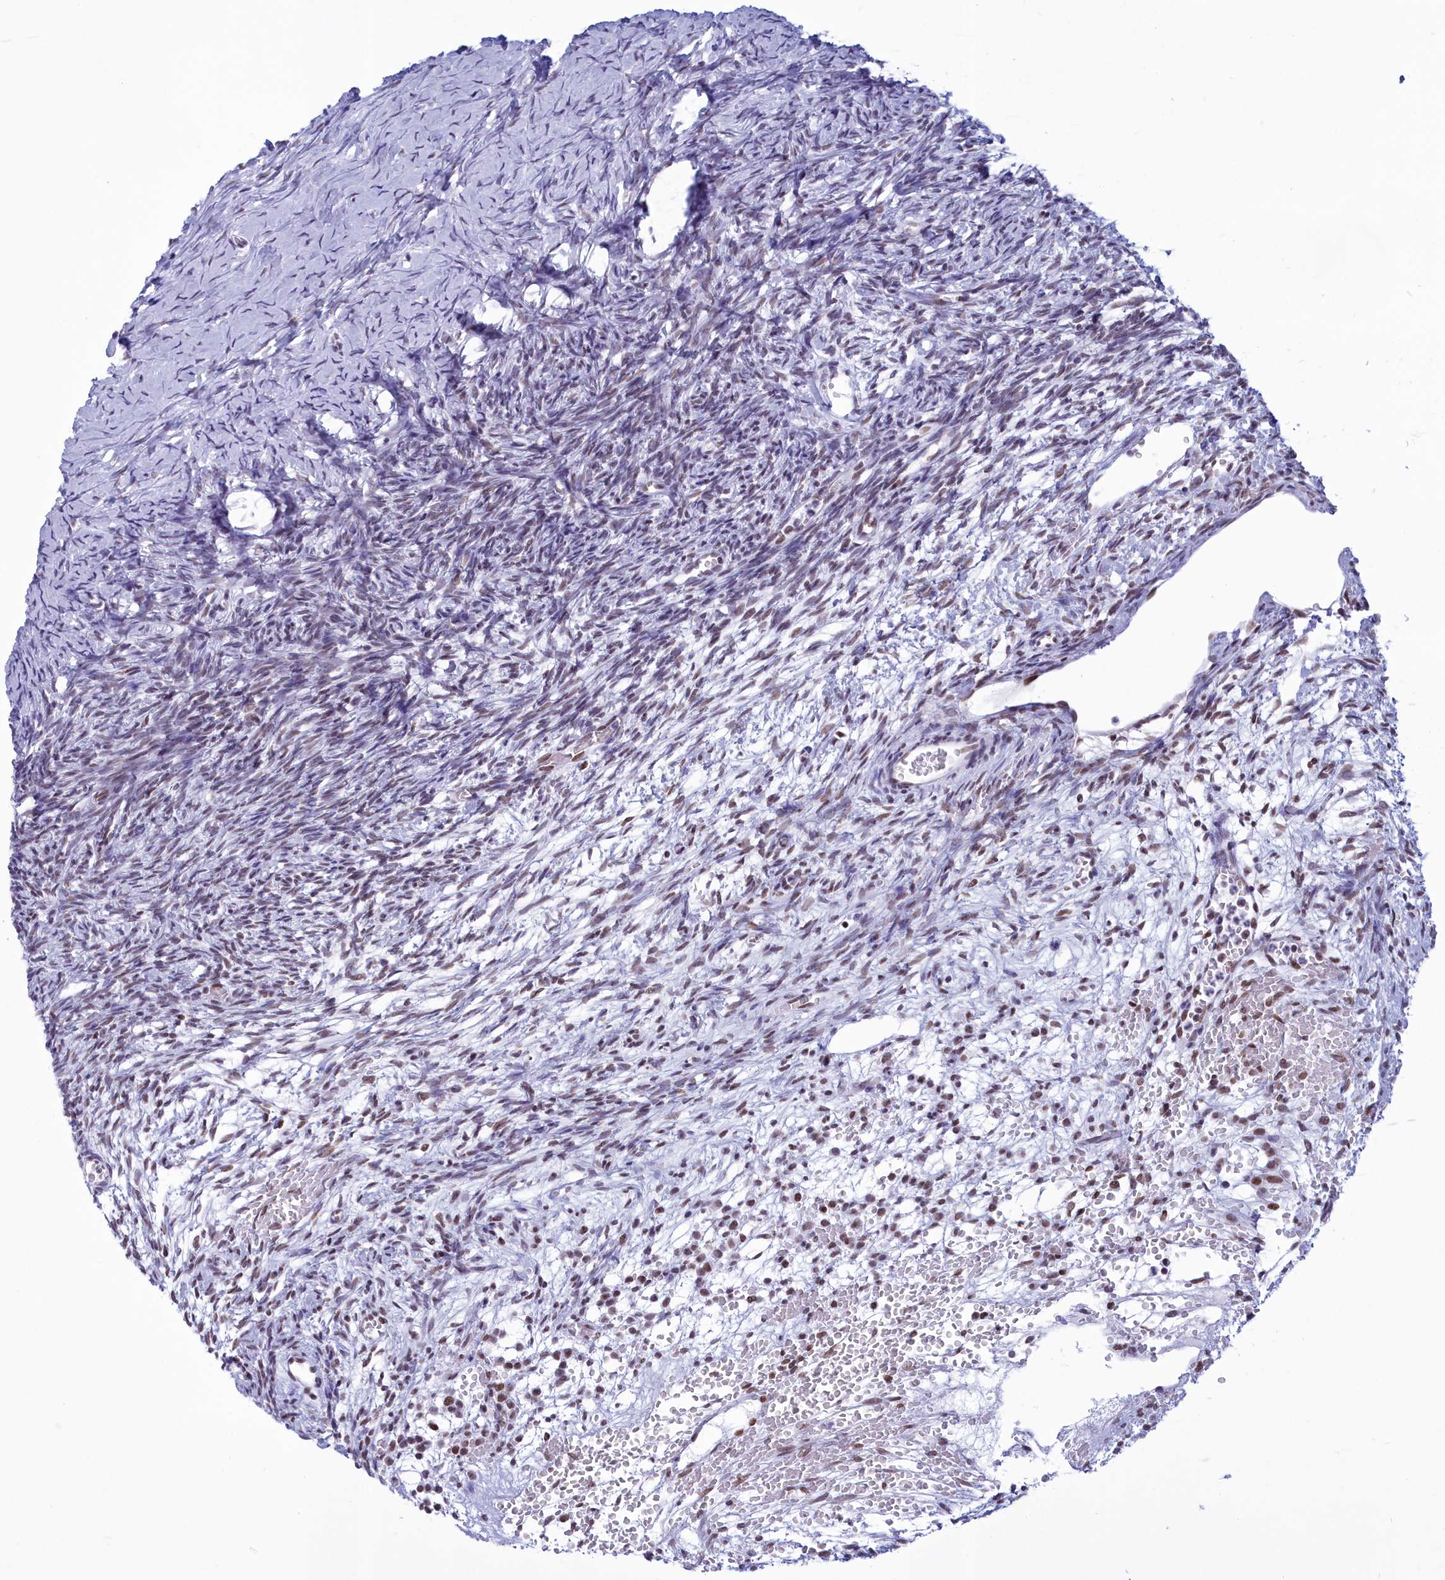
{"staining": {"intensity": "moderate", "quantity": "<25%", "location": "nuclear"}, "tissue": "ovary", "cell_type": "Ovarian stroma cells", "image_type": "normal", "snomed": [{"axis": "morphology", "description": "Normal tissue, NOS"}, {"axis": "topography", "description": "Ovary"}], "caption": "Protein expression analysis of normal ovary reveals moderate nuclear expression in approximately <25% of ovarian stroma cells. The protein of interest is shown in brown color, while the nuclei are stained blue.", "gene": "CDC26", "patient": {"sex": "female", "age": 39}}